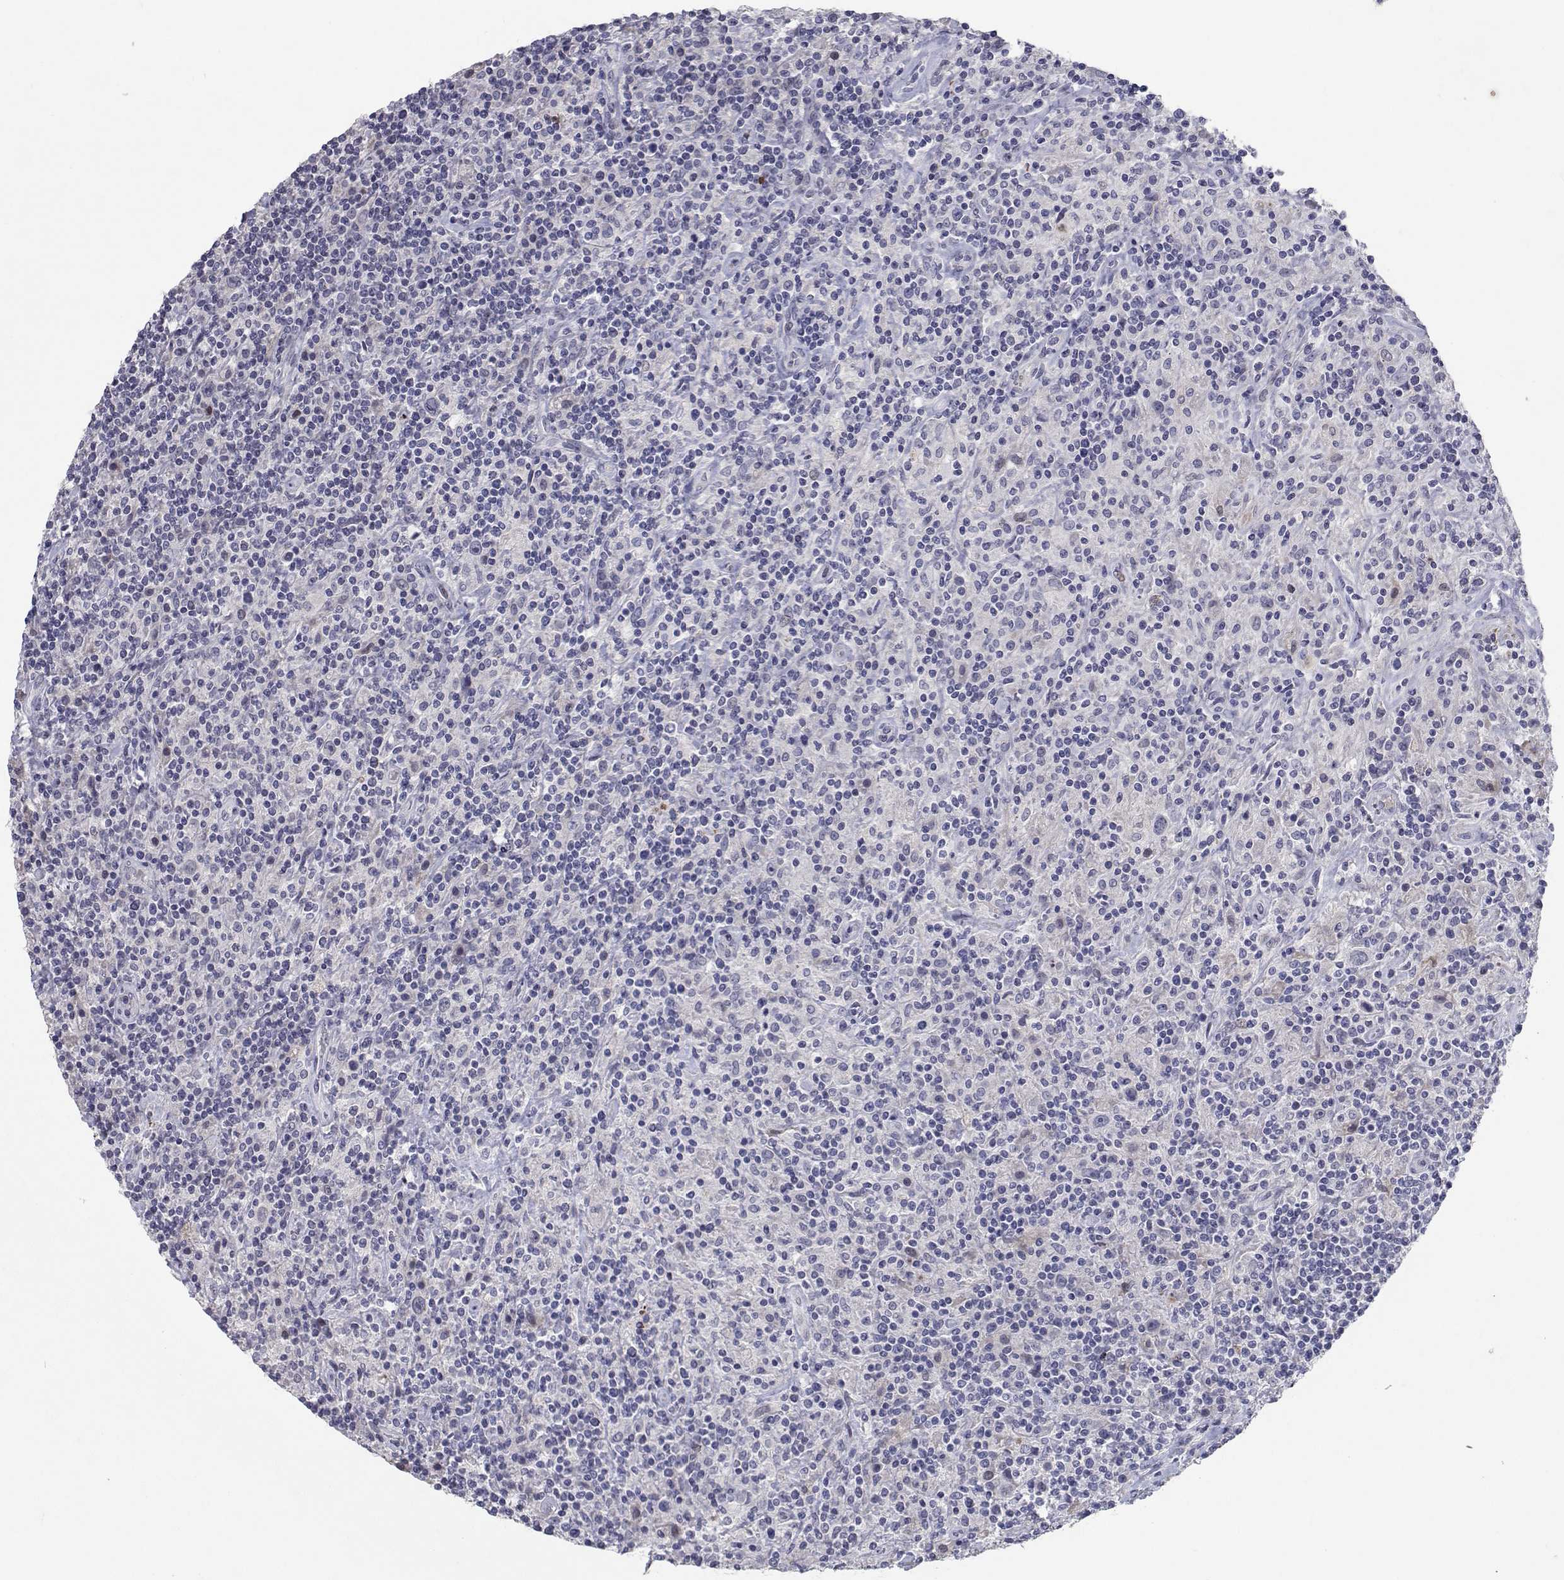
{"staining": {"intensity": "negative", "quantity": "none", "location": "none"}, "tissue": "lymphoma", "cell_type": "Tumor cells", "image_type": "cancer", "snomed": [{"axis": "morphology", "description": "Hodgkin's disease, NOS"}, {"axis": "topography", "description": "Lymph node"}], "caption": "A micrograph of human lymphoma is negative for staining in tumor cells. Nuclei are stained in blue.", "gene": "RBPJL", "patient": {"sex": "male", "age": 70}}